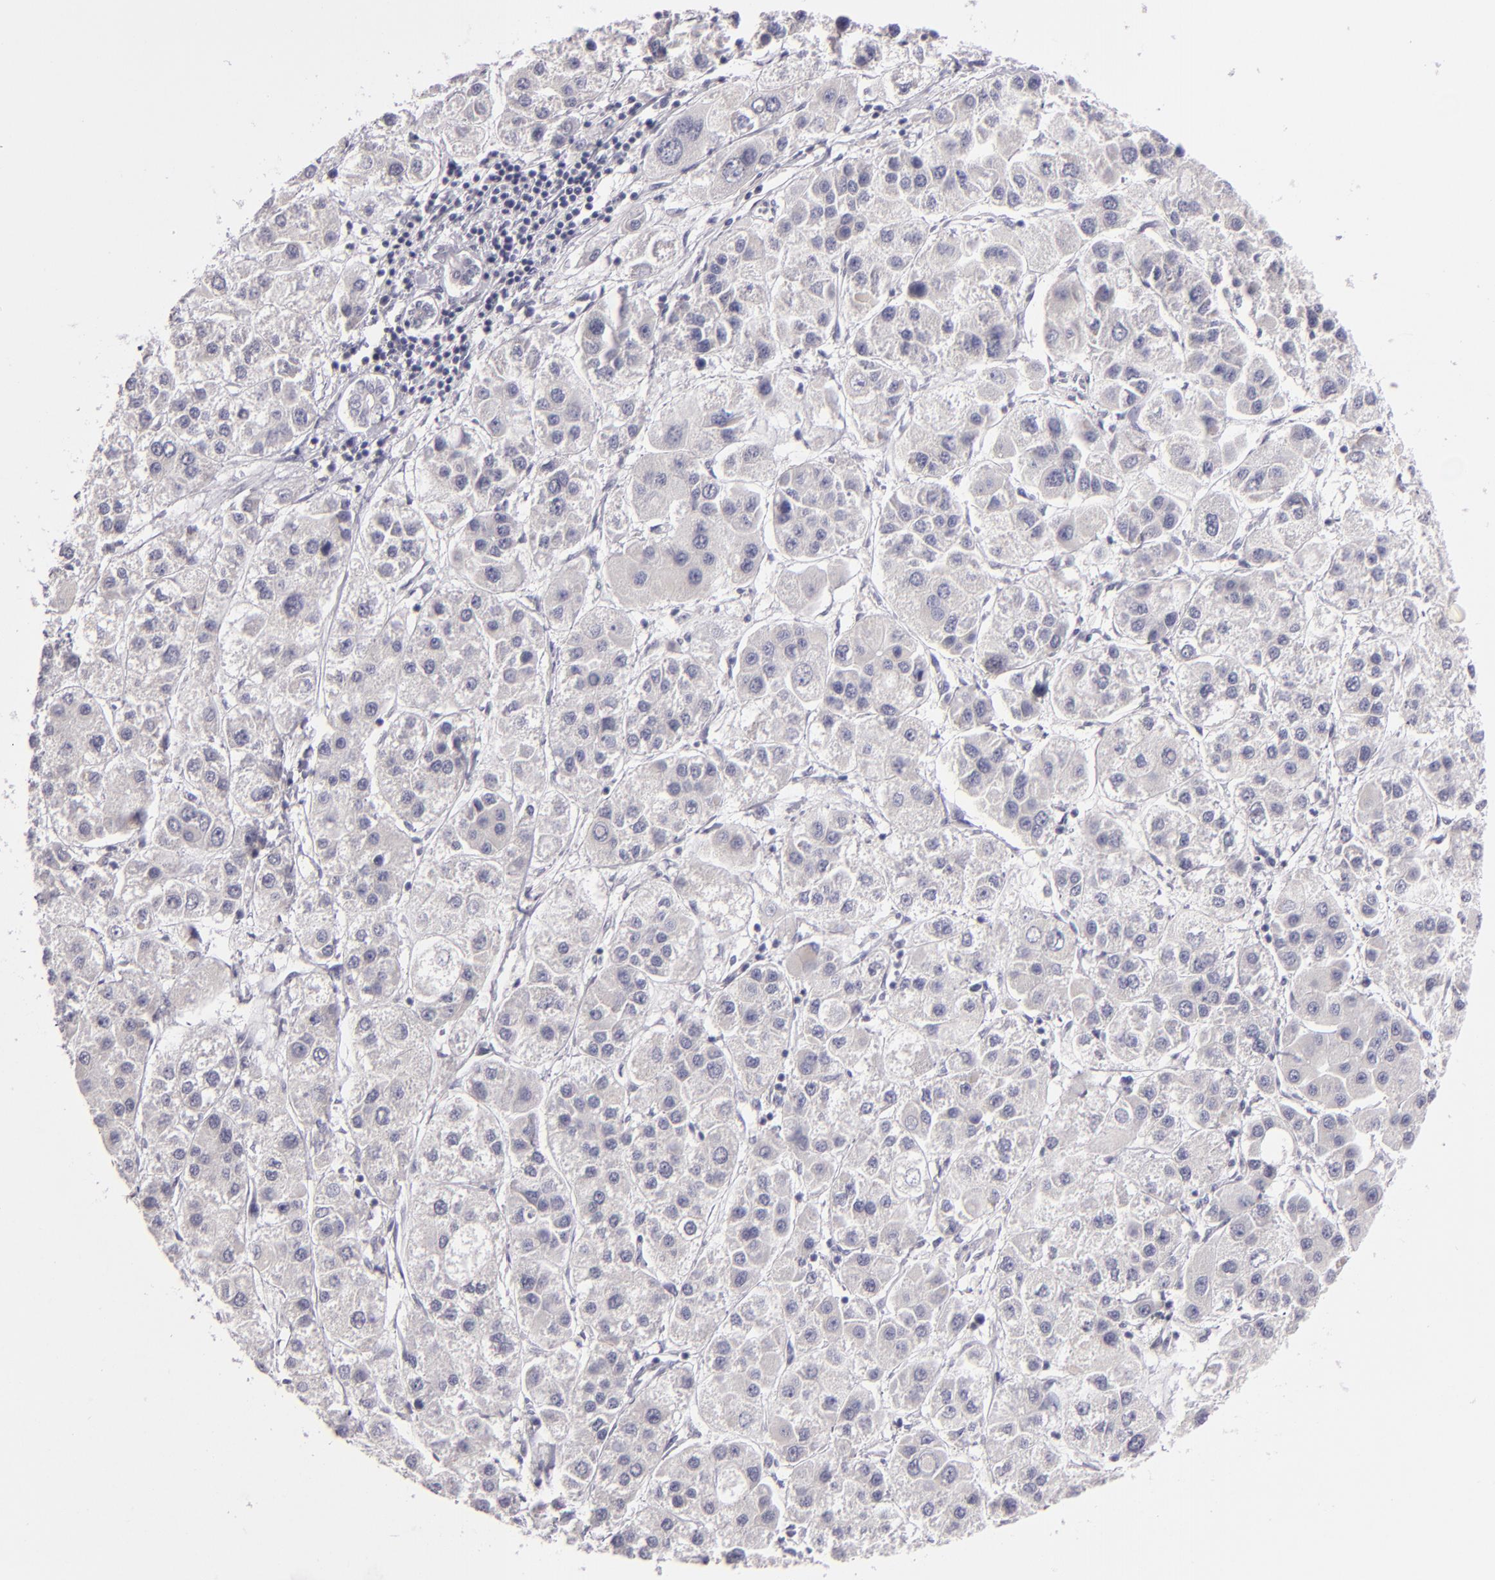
{"staining": {"intensity": "negative", "quantity": "none", "location": "none"}, "tissue": "liver cancer", "cell_type": "Tumor cells", "image_type": "cancer", "snomed": [{"axis": "morphology", "description": "Carcinoma, Hepatocellular, NOS"}, {"axis": "topography", "description": "Liver"}], "caption": "Immunohistochemical staining of human hepatocellular carcinoma (liver) reveals no significant staining in tumor cells.", "gene": "EGFL6", "patient": {"sex": "female", "age": 85}}